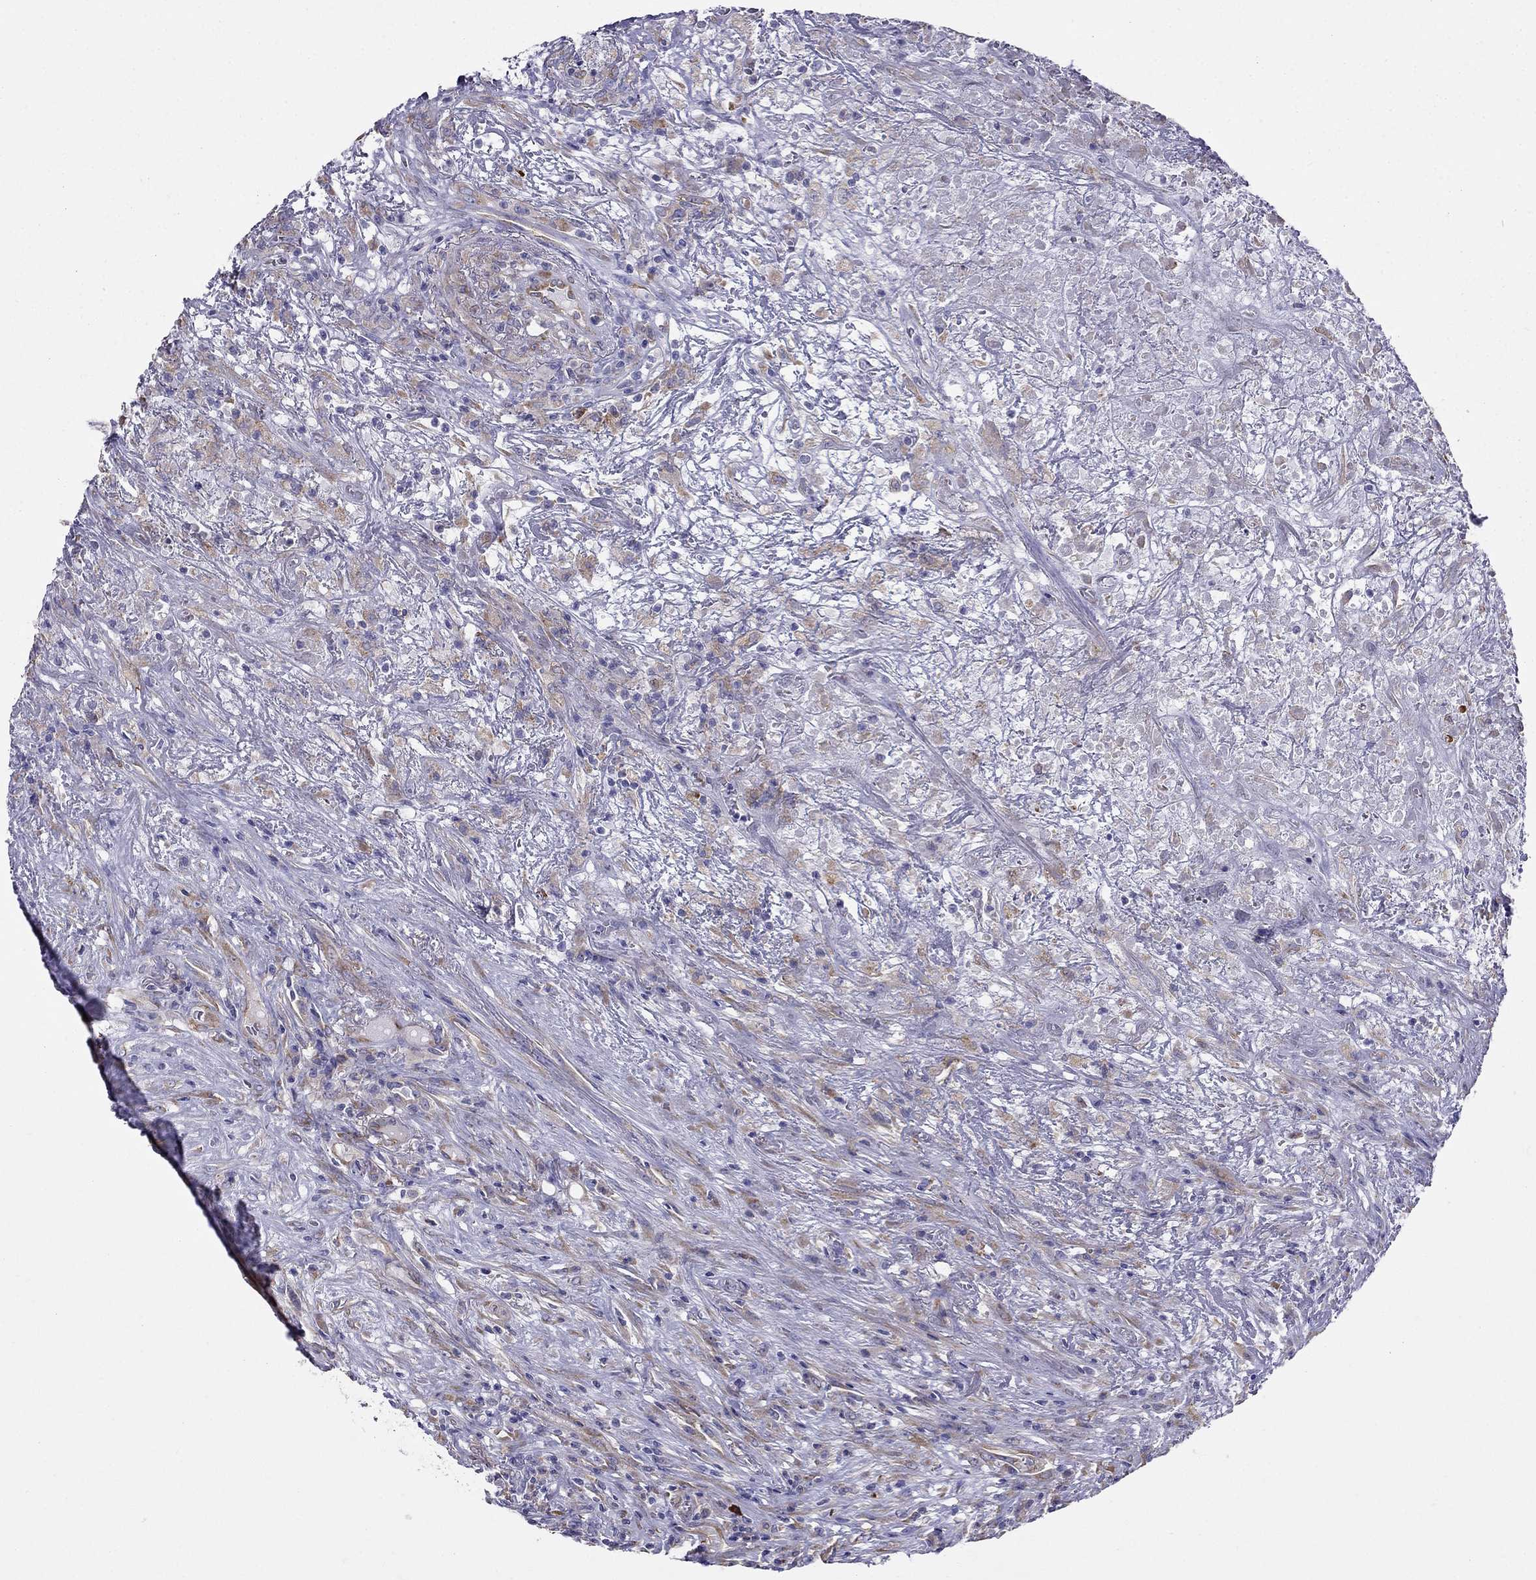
{"staining": {"intensity": "negative", "quantity": "none", "location": "none"}, "tissue": "lymphoma", "cell_type": "Tumor cells", "image_type": "cancer", "snomed": [{"axis": "morphology", "description": "Malignant lymphoma, non-Hodgkin's type, High grade"}, {"axis": "topography", "description": "Lung"}], "caption": "This is an immunohistochemistry image of malignant lymphoma, non-Hodgkin's type (high-grade). There is no positivity in tumor cells.", "gene": "LONRF2", "patient": {"sex": "male", "age": 79}}